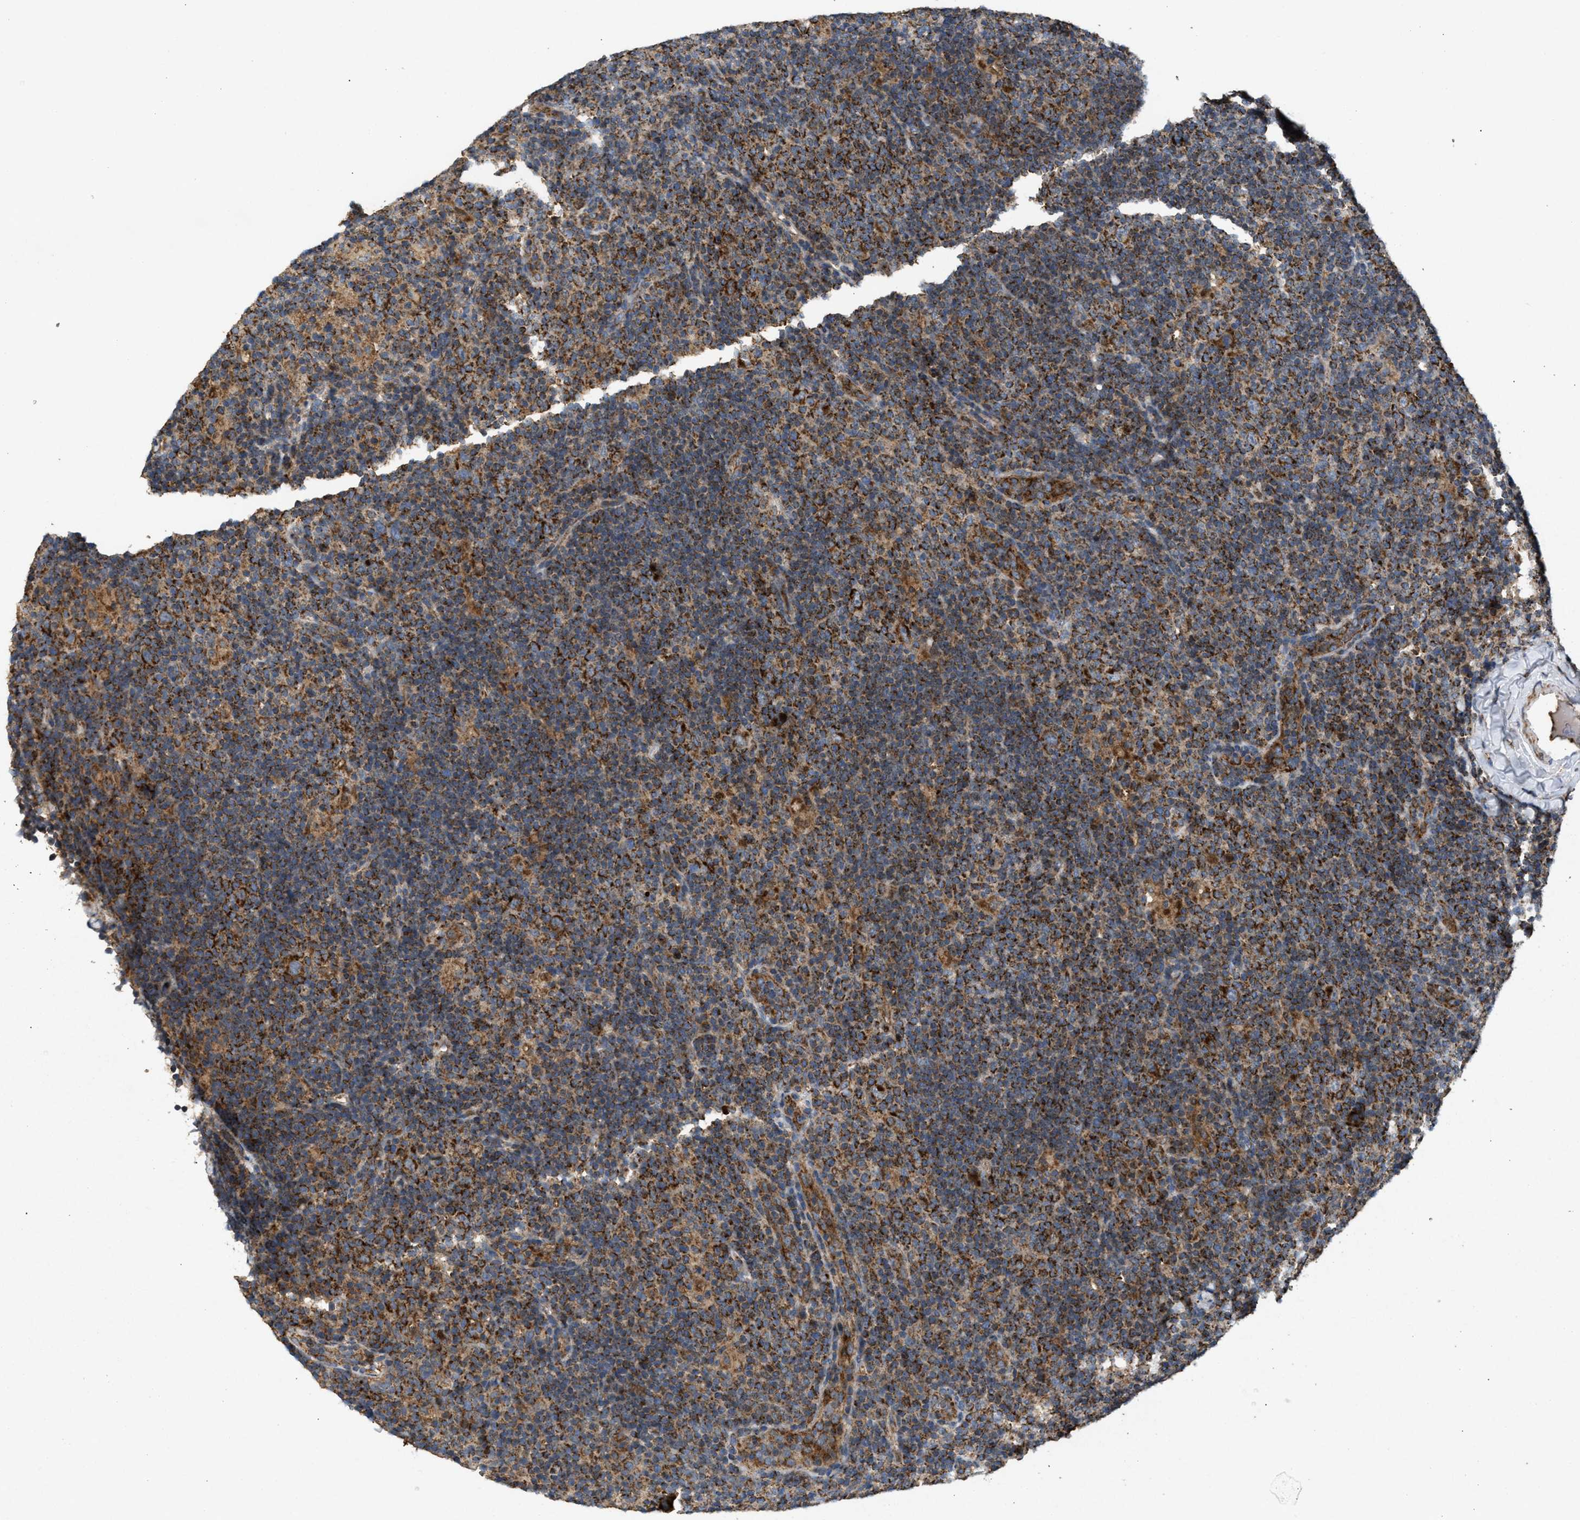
{"staining": {"intensity": "strong", "quantity": ">75%", "location": "cytoplasmic/membranous"}, "tissue": "lymphoma", "cell_type": "Tumor cells", "image_type": "cancer", "snomed": [{"axis": "morphology", "description": "Hodgkin's disease, NOS"}, {"axis": "topography", "description": "Lymph node"}], "caption": "Lymphoma stained with a protein marker demonstrates strong staining in tumor cells.", "gene": "TACO1", "patient": {"sex": "female", "age": 57}}